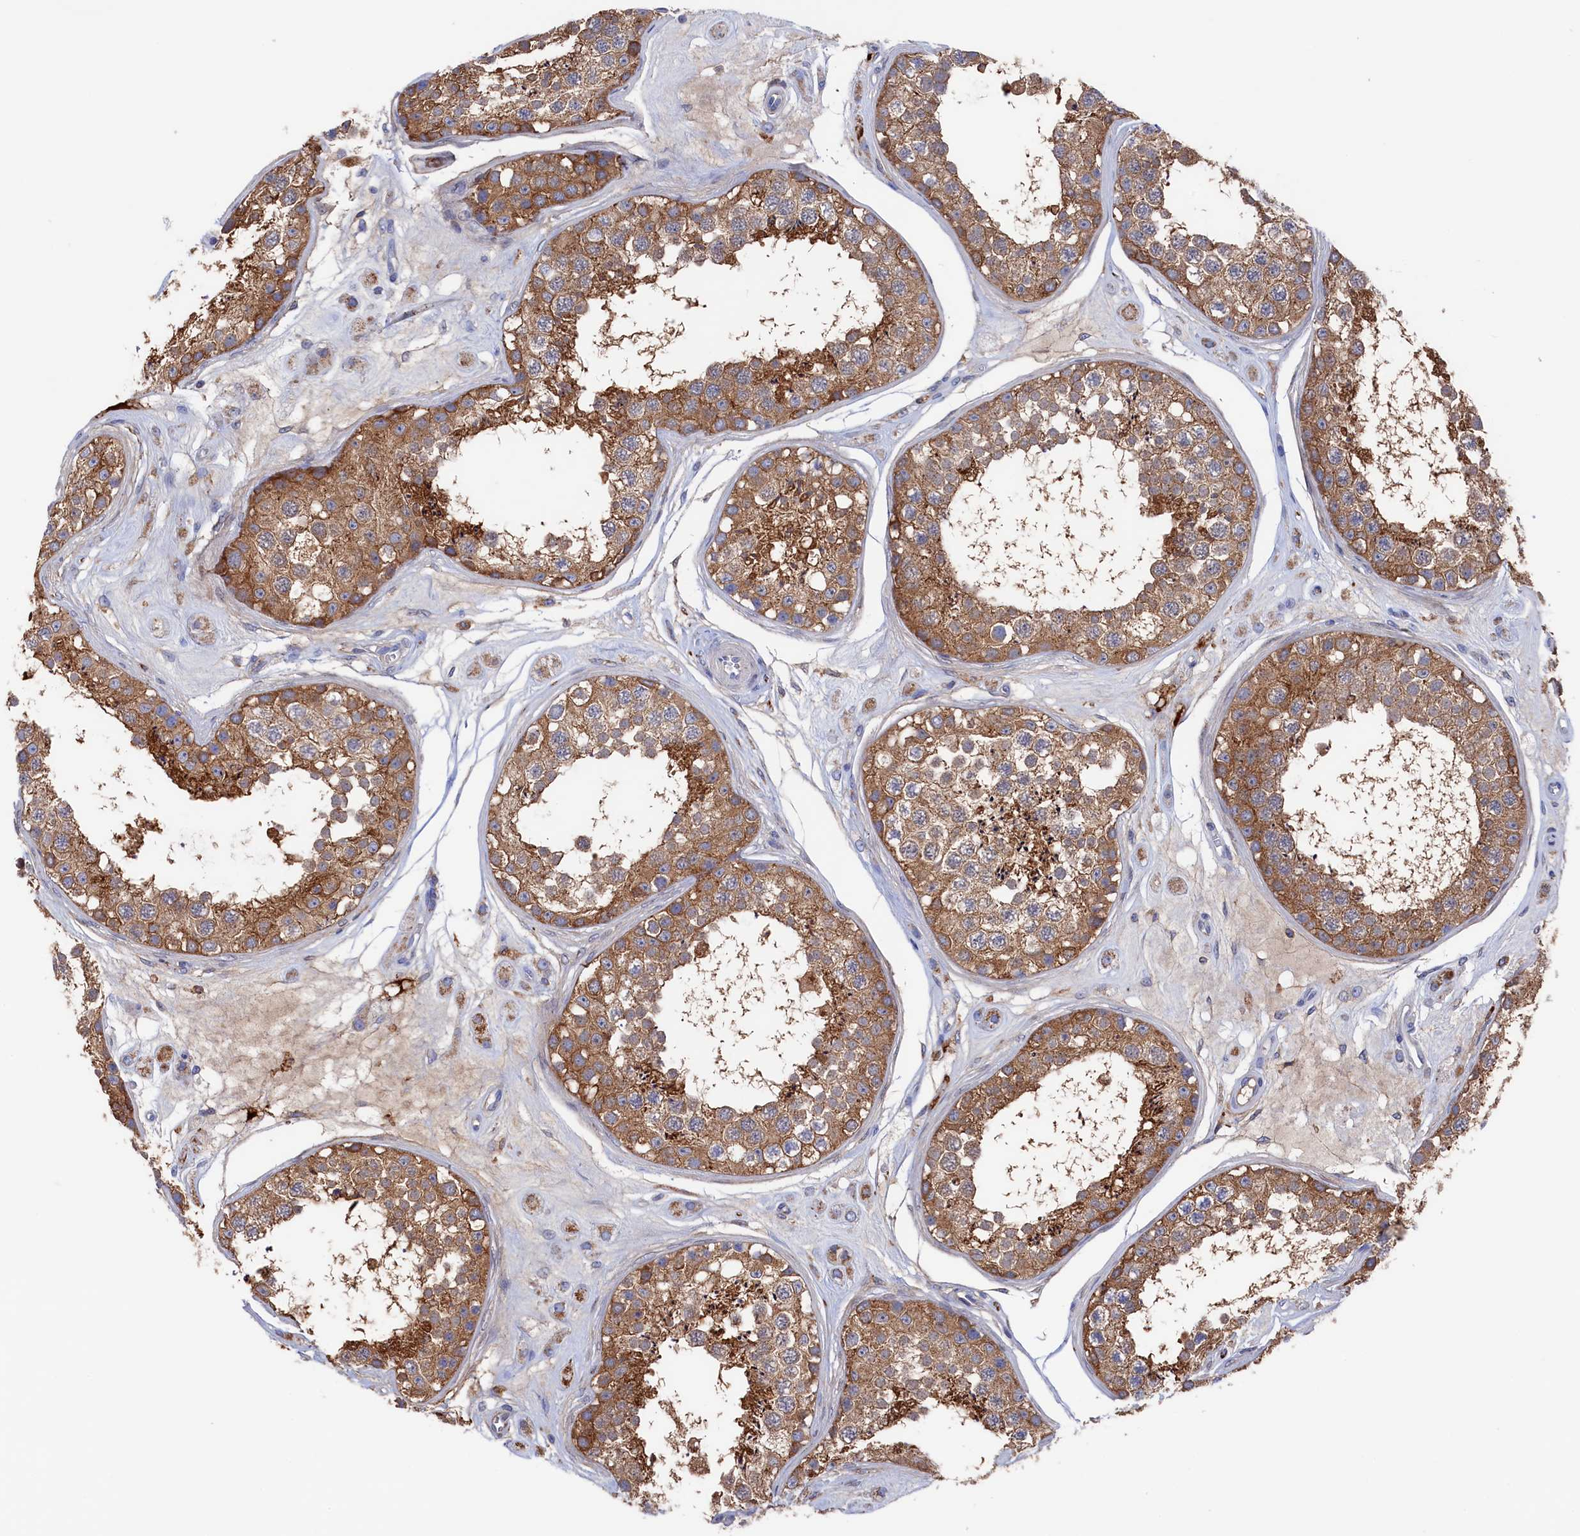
{"staining": {"intensity": "moderate", "quantity": ">75%", "location": "cytoplasmic/membranous"}, "tissue": "testis", "cell_type": "Cells in seminiferous ducts", "image_type": "normal", "snomed": [{"axis": "morphology", "description": "Normal tissue, NOS"}, {"axis": "topography", "description": "Testis"}], "caption": "A photomicrograph of human testis stained for a protein reveals moderate cytoplasmic/membranous brown staining in cells in seminiferous ducts. The staining was performed using DAB (3,3'-diaminobenzidine), with brown indicating positive protein expression. Nuclei are stained blue with hematoxylin.", "gene": "C12orf73", "patient": {"sex": "male", "age": 25}}